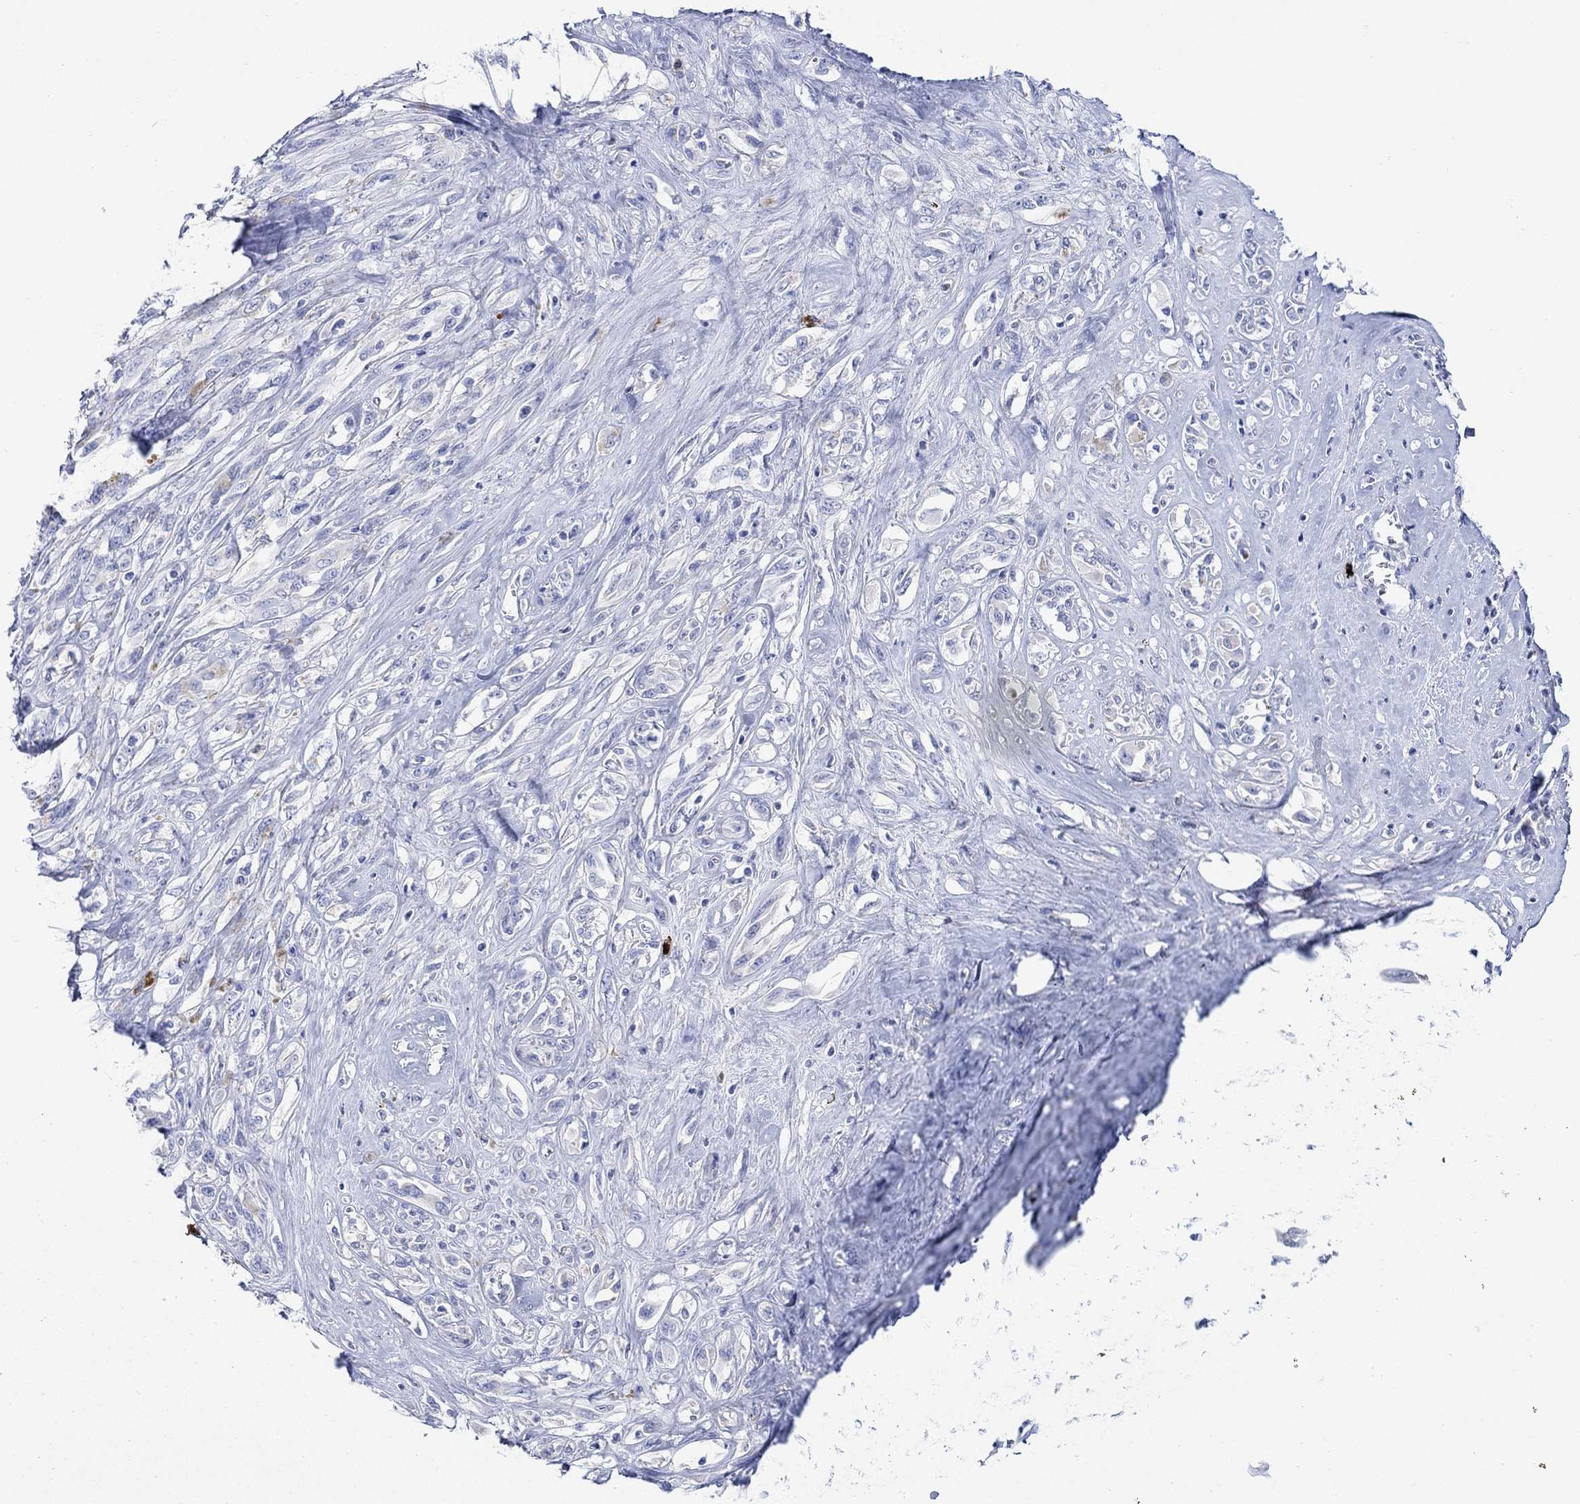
{"staining": {"intensity": "negative", "quantity": "none", "location": "none"}, "tissue": "melanoma", "cell_type": "Tumor cells", "image_type": "cancer", "snomed": [{"axis": "morphology", "description": "Malignant melanoma, NOS"}, {"axis": "topography", "description": "Skin"}], "caption": "An image of human melanoma is negative for staining in tumor cells.", "gene": "P2RY6", "patient": {"sex": "female", "age": 91}}